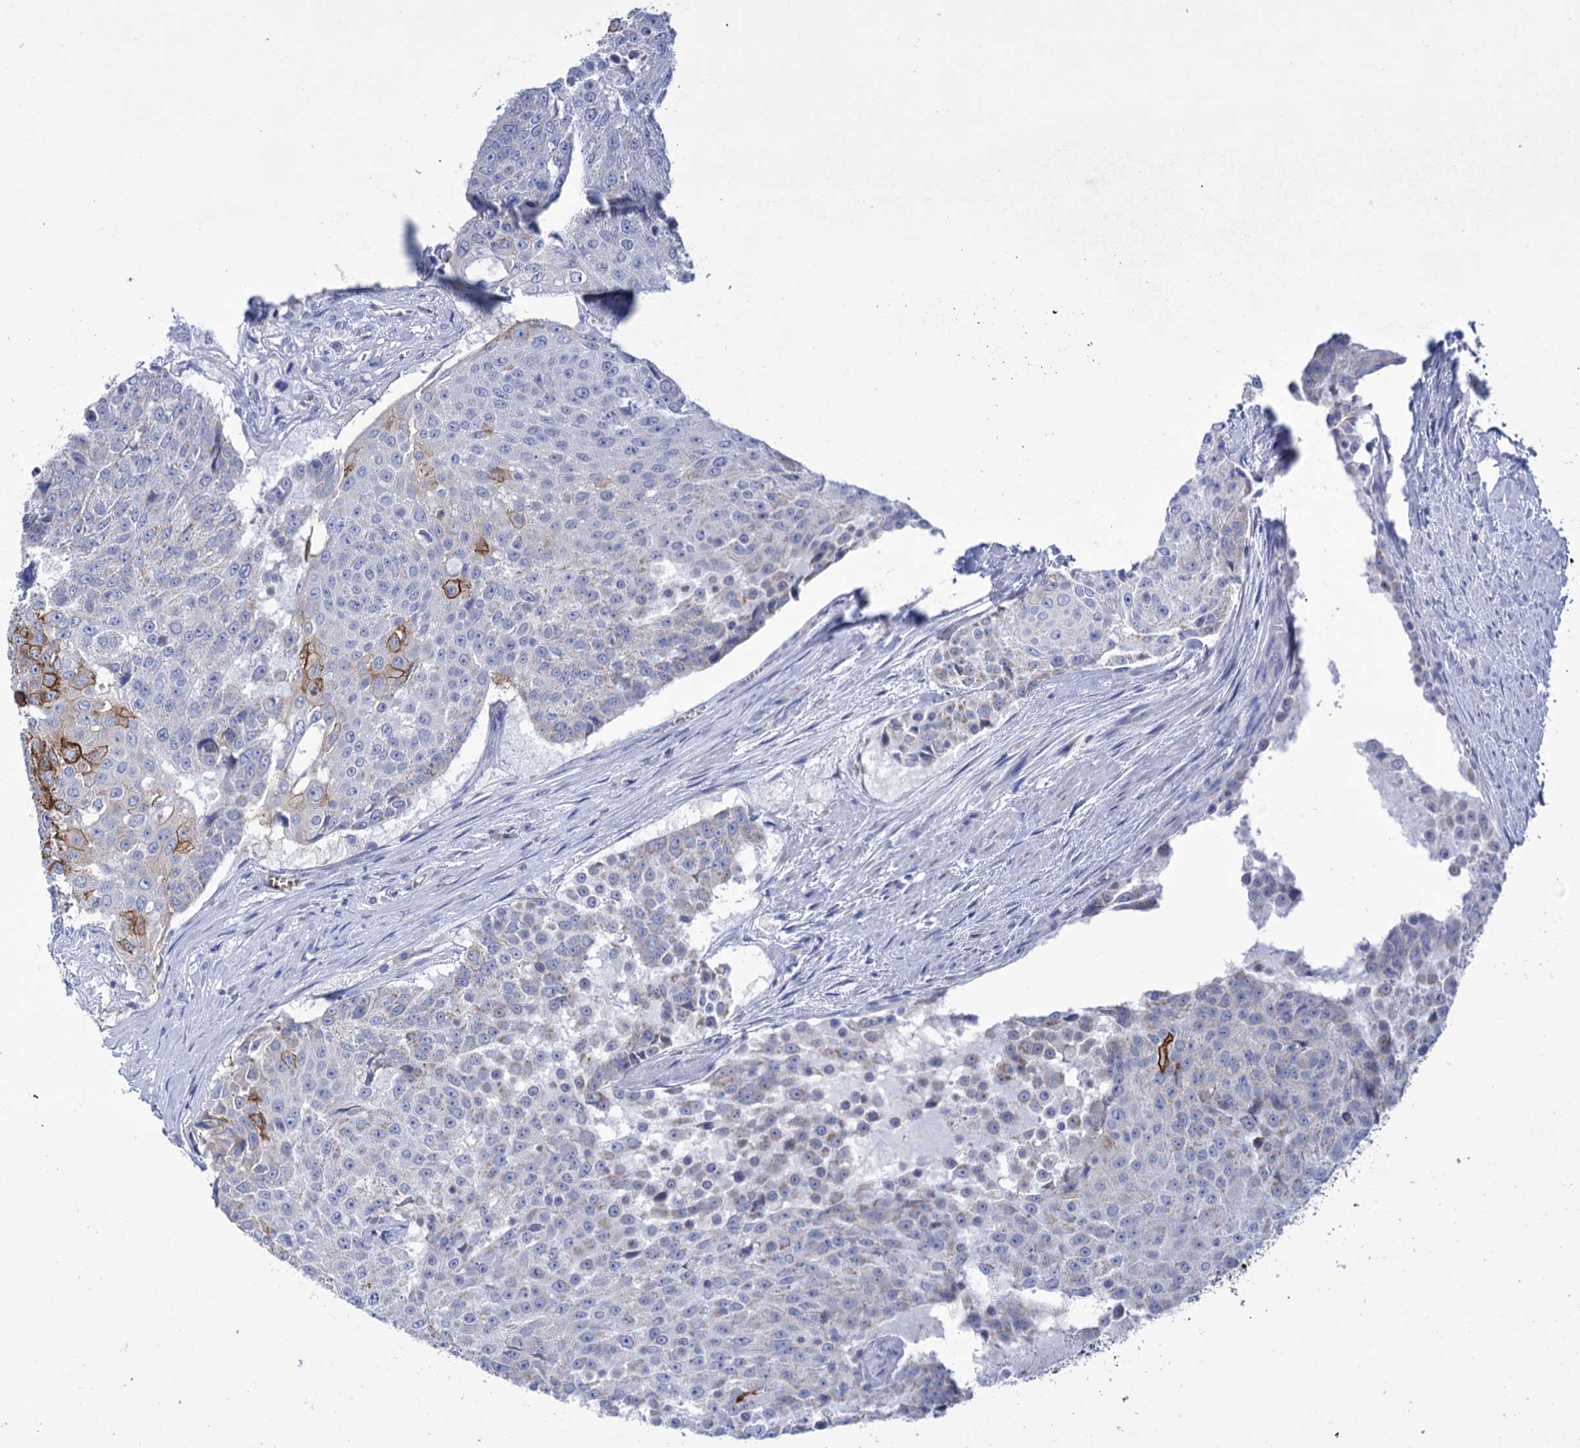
{"staining": {"intensity": "strong", "quantity": "<25%", "location": "cytoplasmic/membranous"}, "tissue": "urothelial cancer", "cell_type": "Tumor cells", "image_type": "cancer", "snomed": [{"axis": "morphology", "description": "Urothelial carcinoma, High grade"}, {"axis": "topography", "description": "Urinary bladder"}], "caption": "Urothelial cancer stained with DAB immunohistochemistry reveals medium levels of strong cytoplasmic/membranous positivity in approximately <25% of tumor cells.", "gene": "YARS2", "patient": {"sex": "female", "age": 63}}